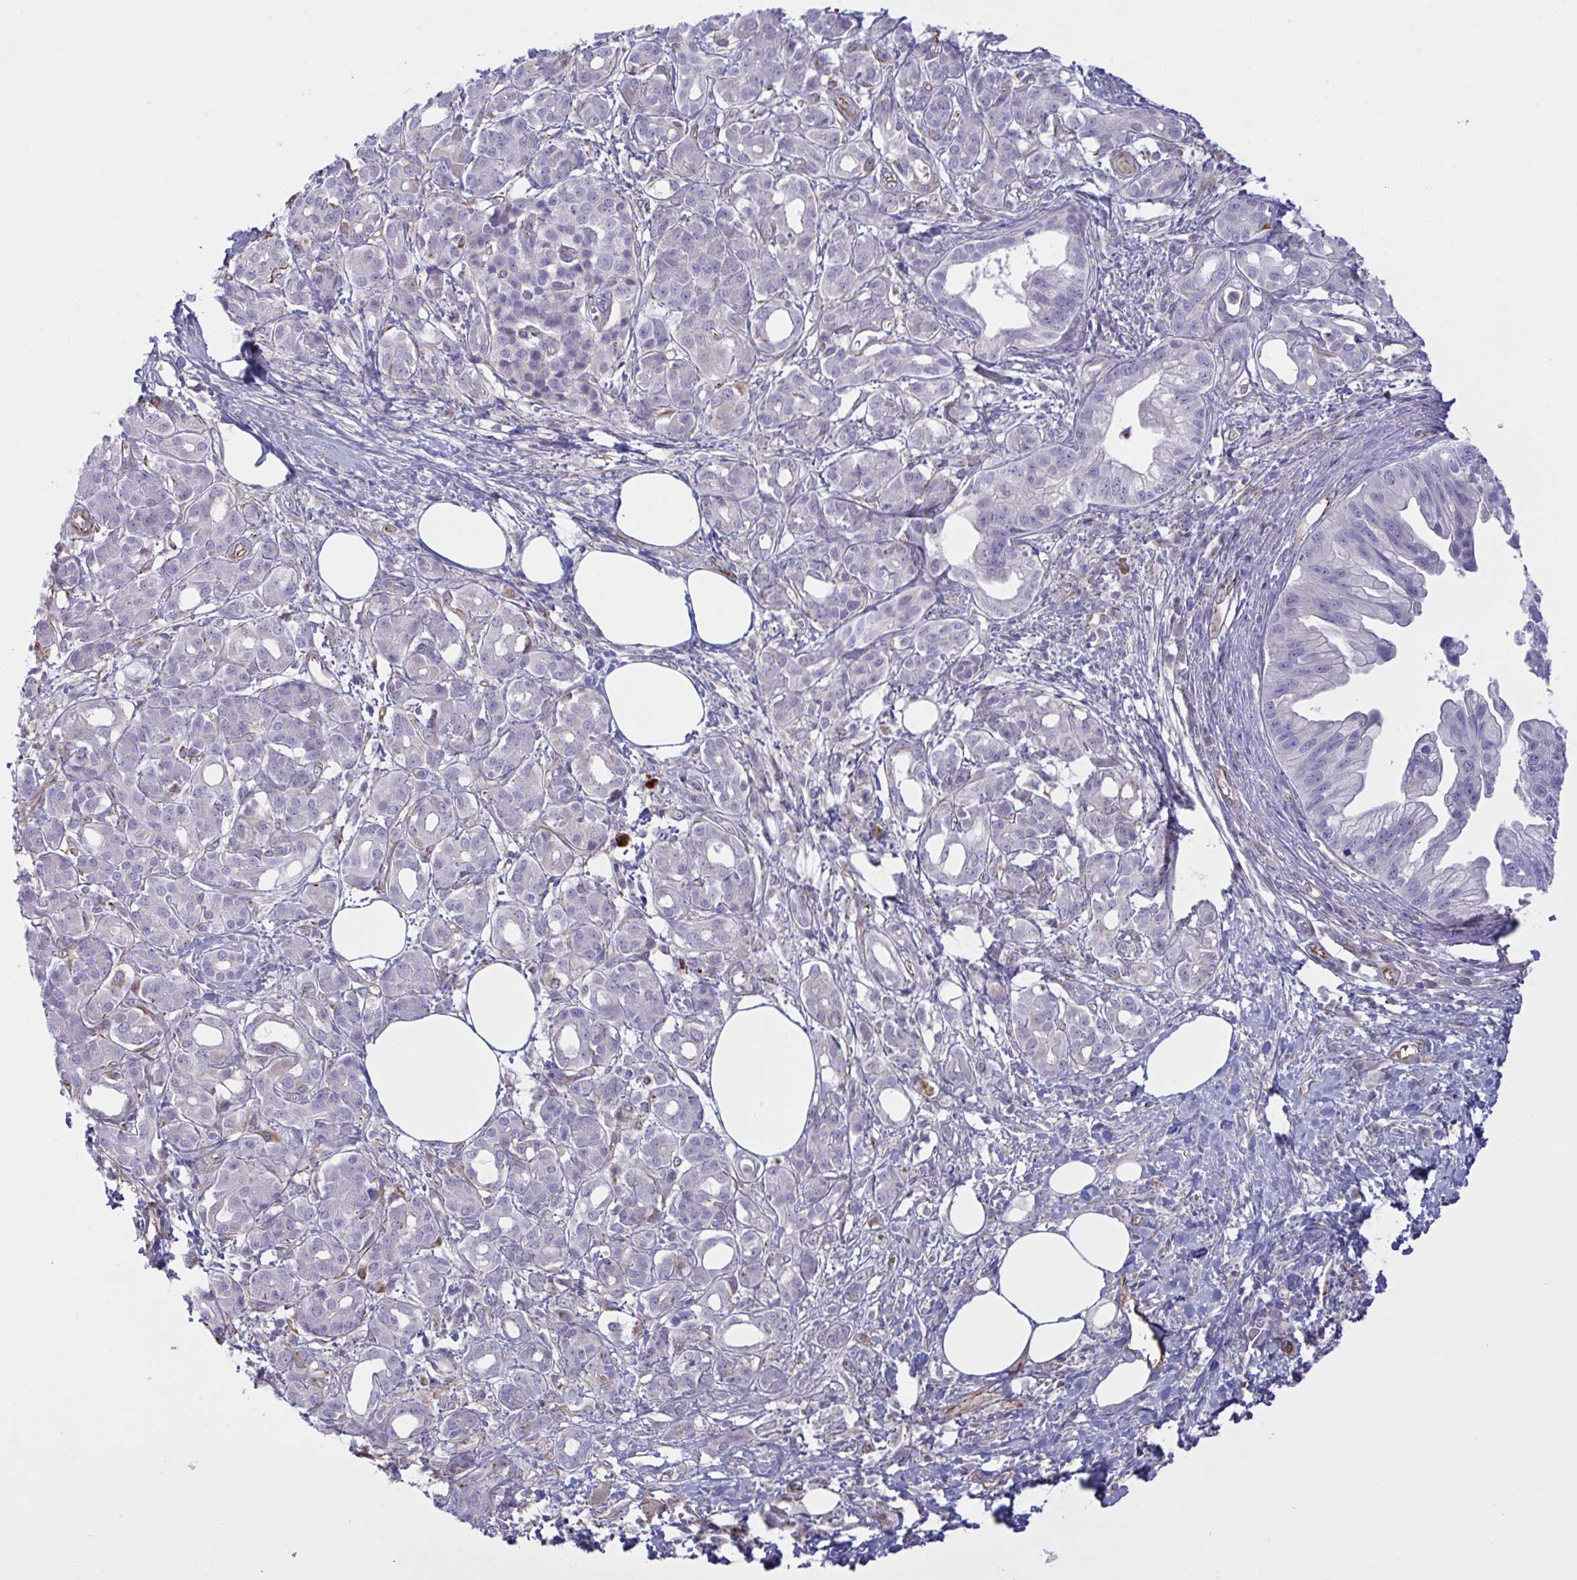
{"staining": {"intensity": "negative", "quantity": "none", "location": "none"}, "tissue": "pancreatic cancer", "cell_type": "Tumor cells", "image_type": "cancer", "snomed": [{"axis": "morphology", "description": "Adenocarcinoma, NOS"}, {"axis": "topography", "description": "Pancreas"}], "caption": "An immunohistochemistry (IHC) photomicrograph of pancreatic cancer (adenocarcinoma) is shown. There is no staining in tumor cells of pancreatic cancer (adenocarcinoma). The staining was performed using DAB to visualize the protein expression in brown, while the nuclei were stained in blue with hematoxylin (Magnification: 20x).", "gene": "DCBLD1", "patient": {"sex": "female", "age": 73}}